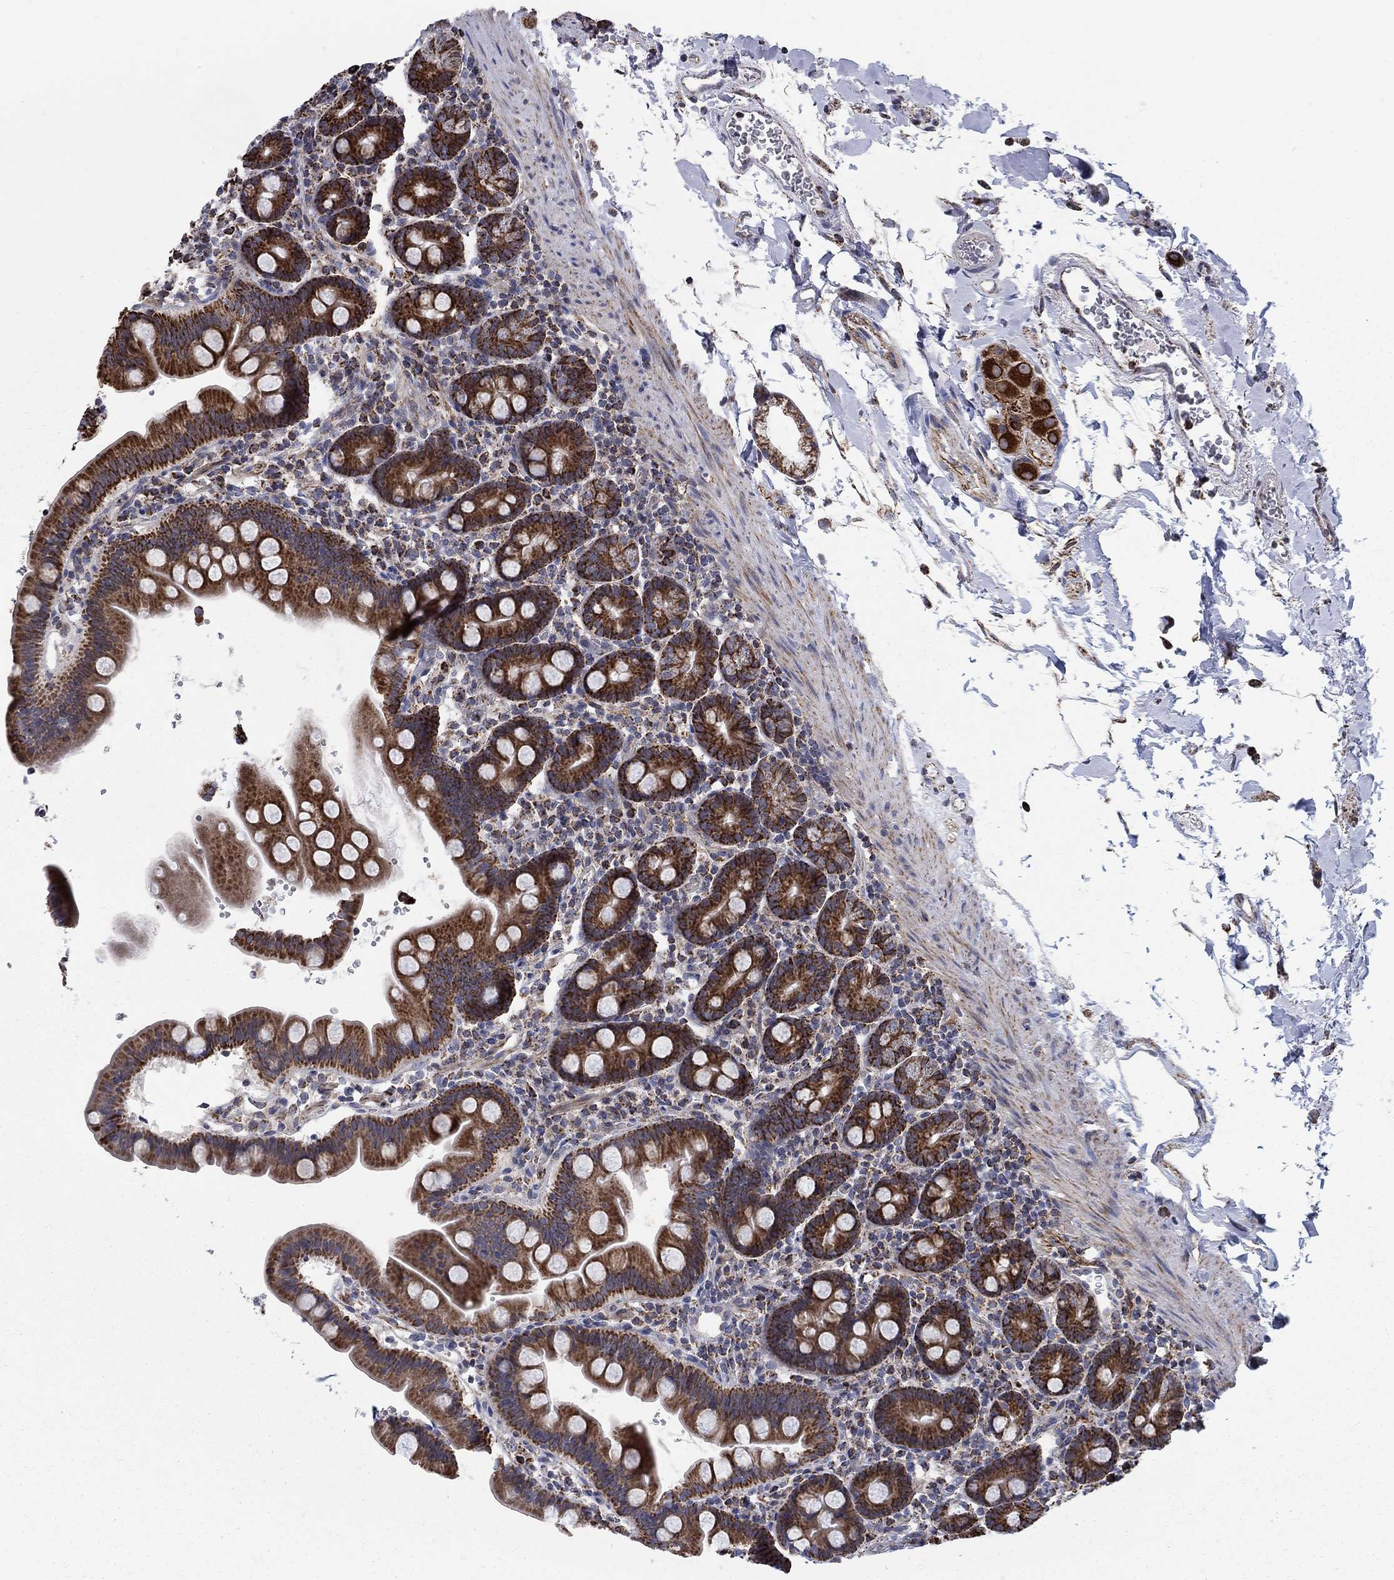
{"staining": {"intensity": "strong", "quantity": ">75%", "location": "cytoplasmic/membranous"}, "tissue": "duodenum", "cell_type": "Glandular cells", "image_type": "normal", "snomed": [{"axis": "morphology", "description": "Normal tissue, NOS"}, {"axis": "topography", "description": "Duodenum"}], "caption": "Brown immunohistochemical staining in benign duodenum reveals strong cytoplasmic/membranous expression in about >75% of glandular cells. Nuclei are stained in blue.", "gene": "MOAP1", "patient": {"sex": "male", "age": 59}}